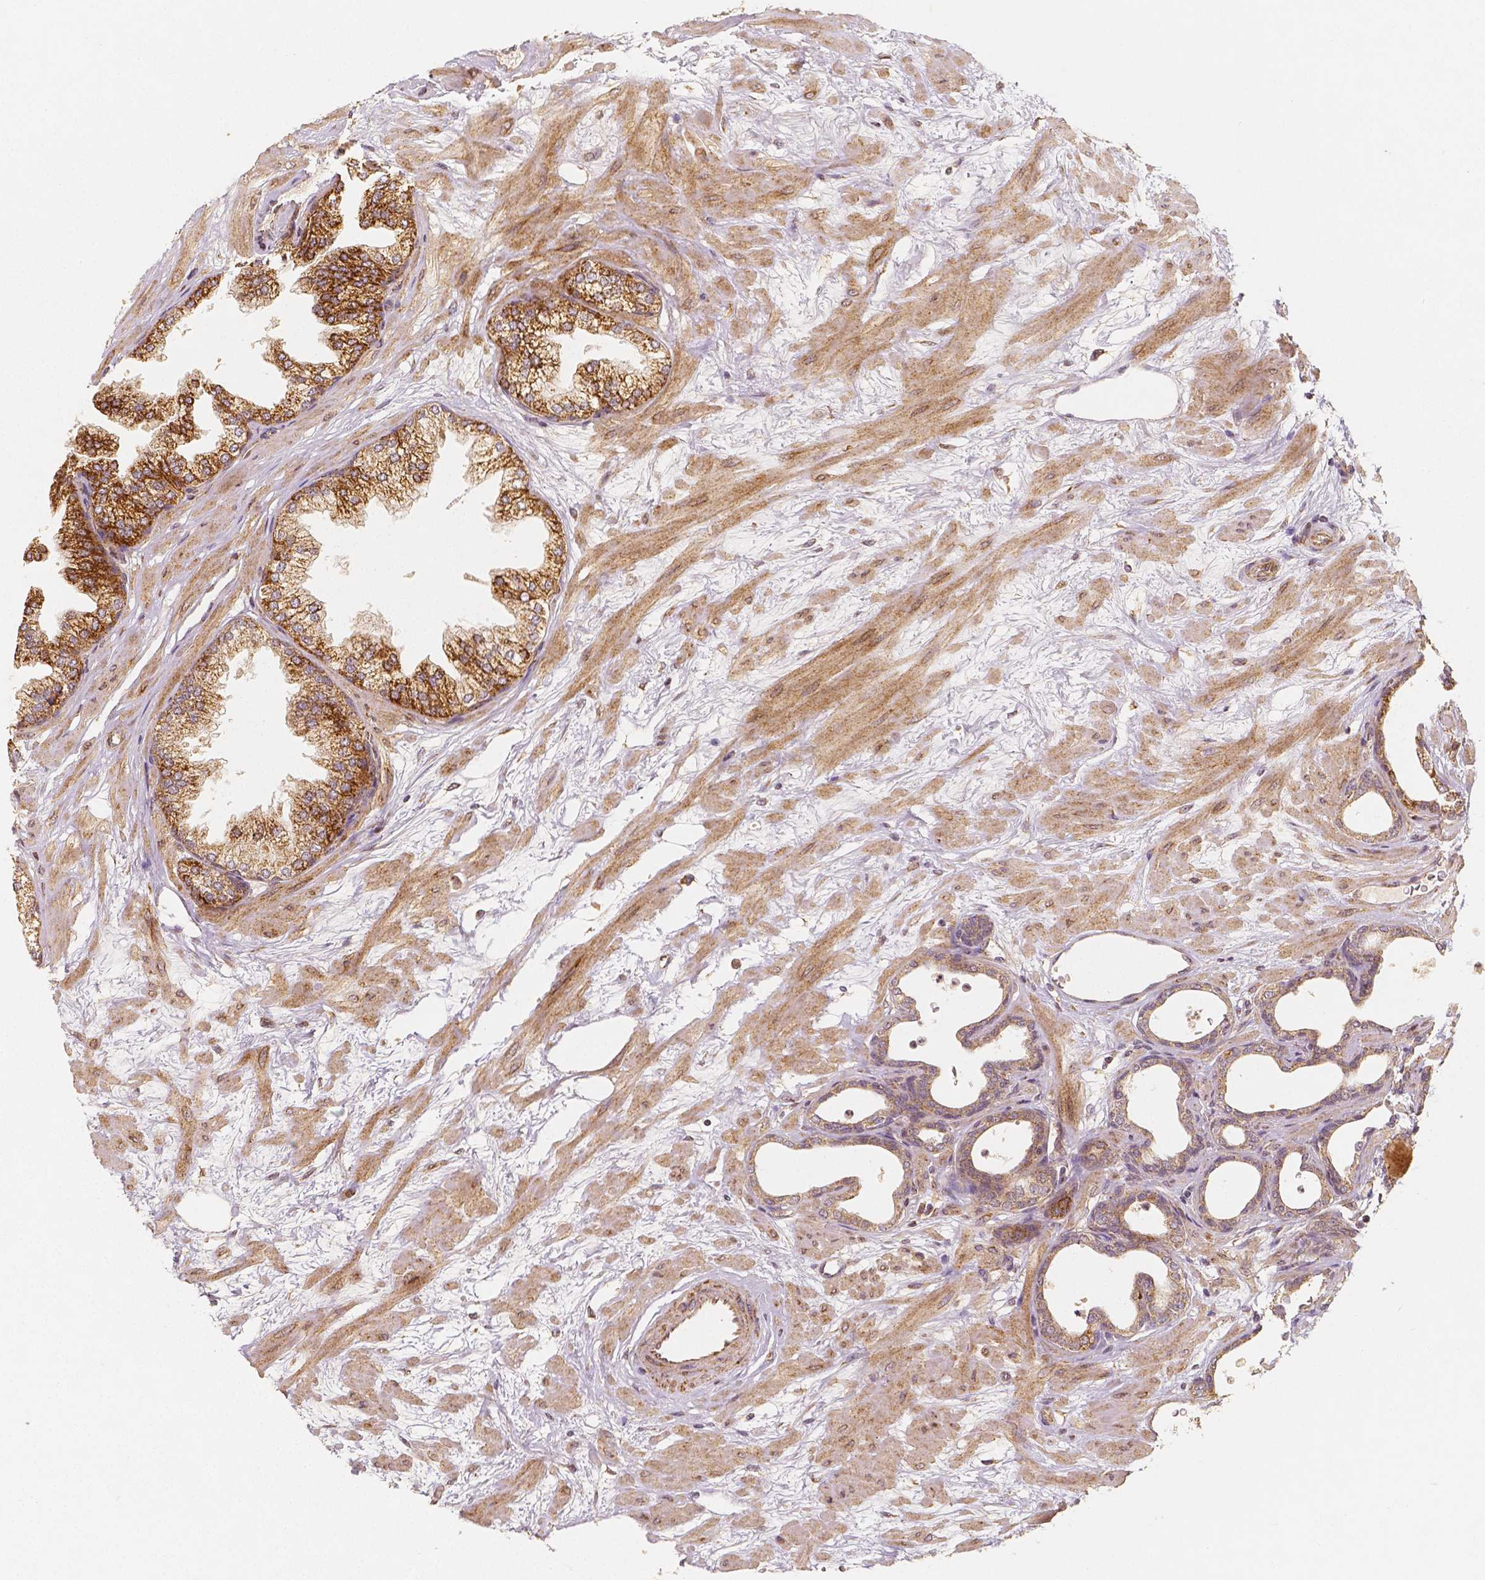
{"staining": {"intensity": "strong", "quantity": "25%-75%", "location": "cytoplasmic/membranous"}, "tissue": "prostate", "cell_type": "Glandular cells", "image_type": "normal", "snomed": [{"axis": "morphology", "description": "Normal tissue, NOS"}, {"axis": "topography", "description": "Prostate"}], "caption": "Brown immunohistochemical staining in benign prostate reveals strong cytoplasmic/membranous staining in approximately 25%-75% of glandular cells. The protein of interest is shown in brown color, while the nuclei are stained blue.", "gene": "PGAM5", "patient": {"sex": "male", "age": 37}}